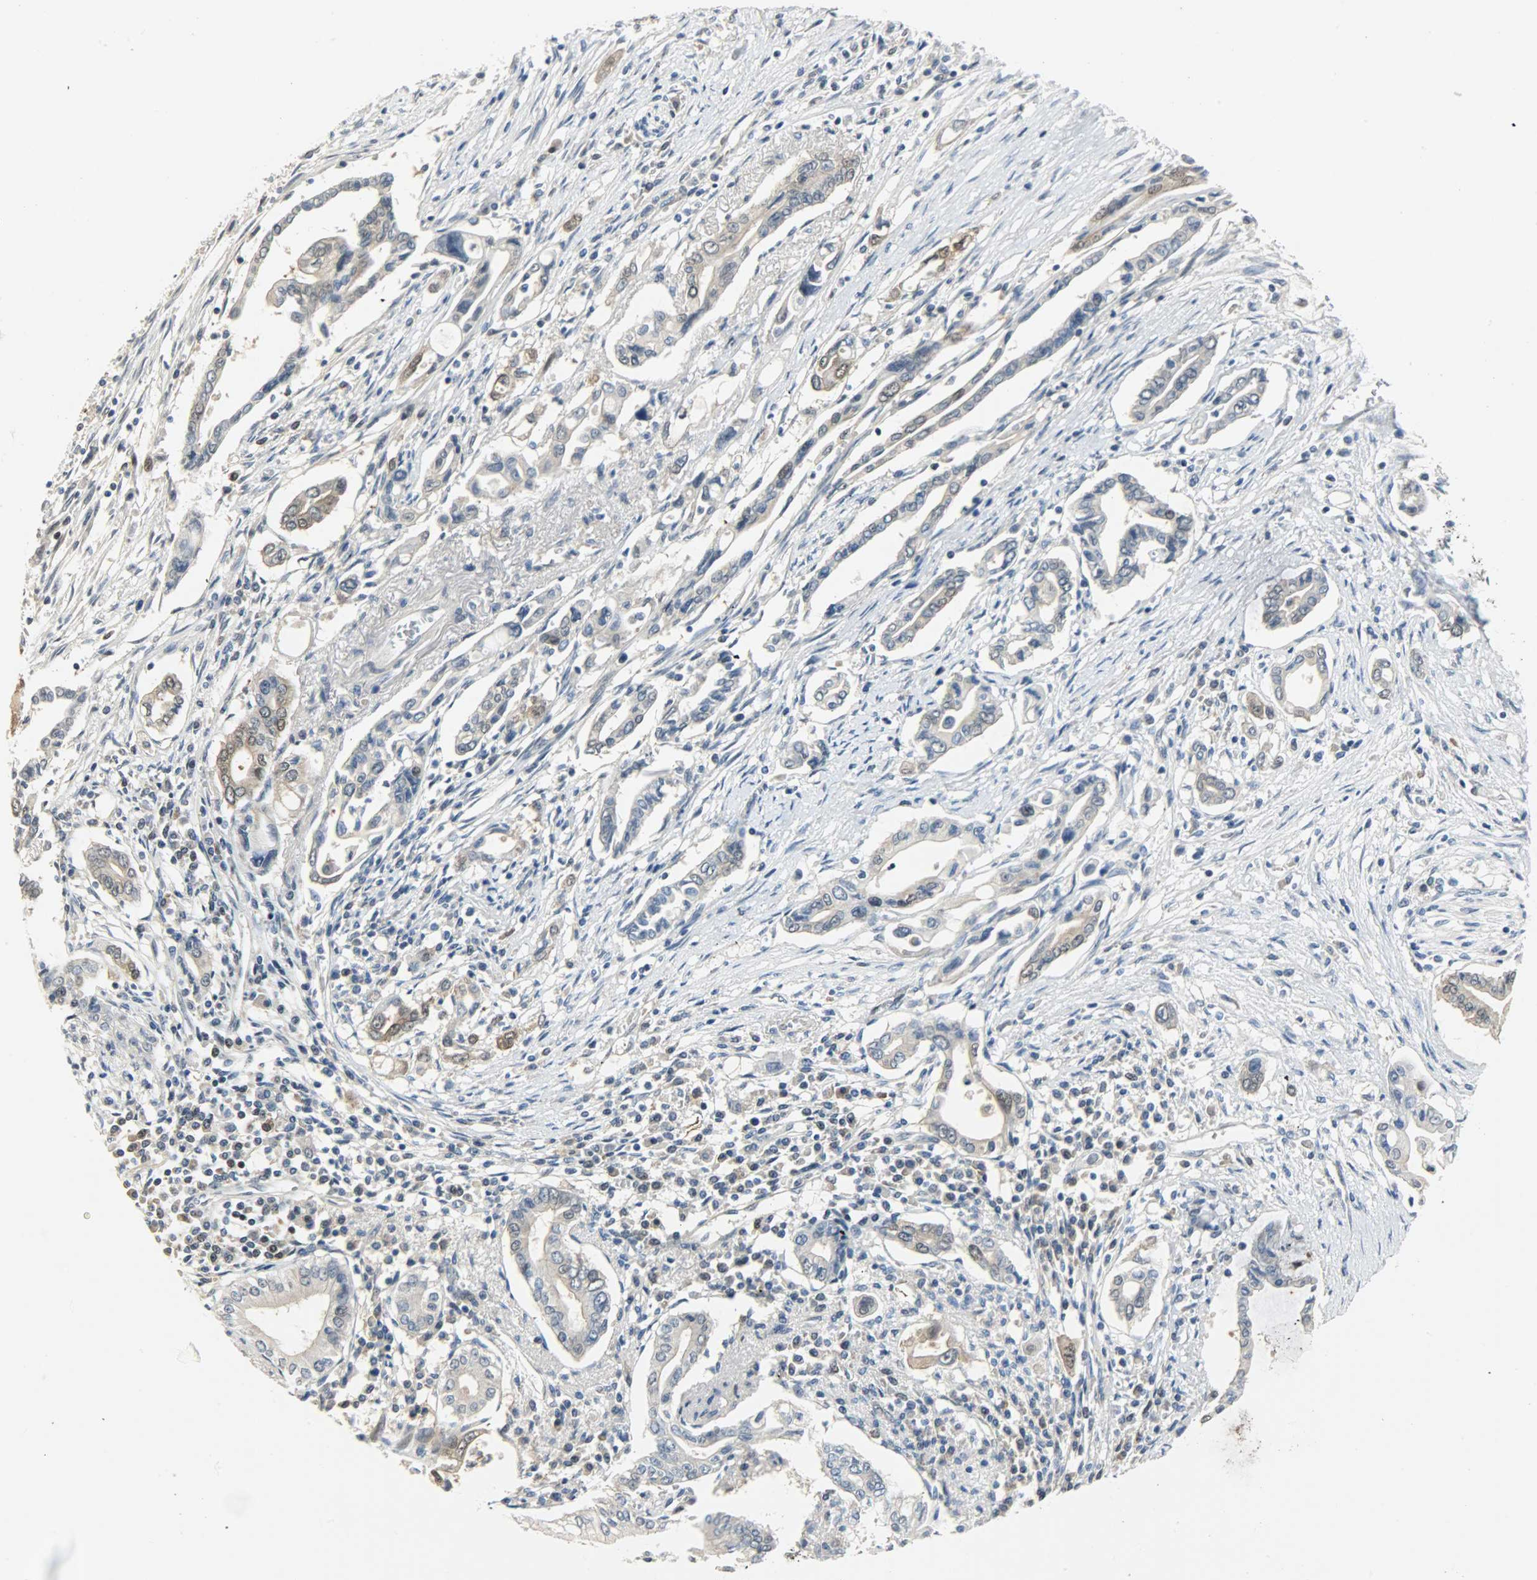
{"staining": {"intensity": "weak", "quantity": "<25%", "location": "cytoplasmic/membranous"}, "tissue": "pancreatic cancer", "cell_type": "Tumor cells", "image_type": "cancer", "snomed": [{"axis": "morphology", "description": "Adenocarcinoma, NOS"}, {"axis": "topography", "description": "Pancreas"}], "caption": "IHC image of human pancreatic cancer (adenocarcinoma) stained for a protein (brown), which reveals no staining in tumor cells.", "gene": "EIF4EBP1", "patient": {"sex": "female", "age": 57}}